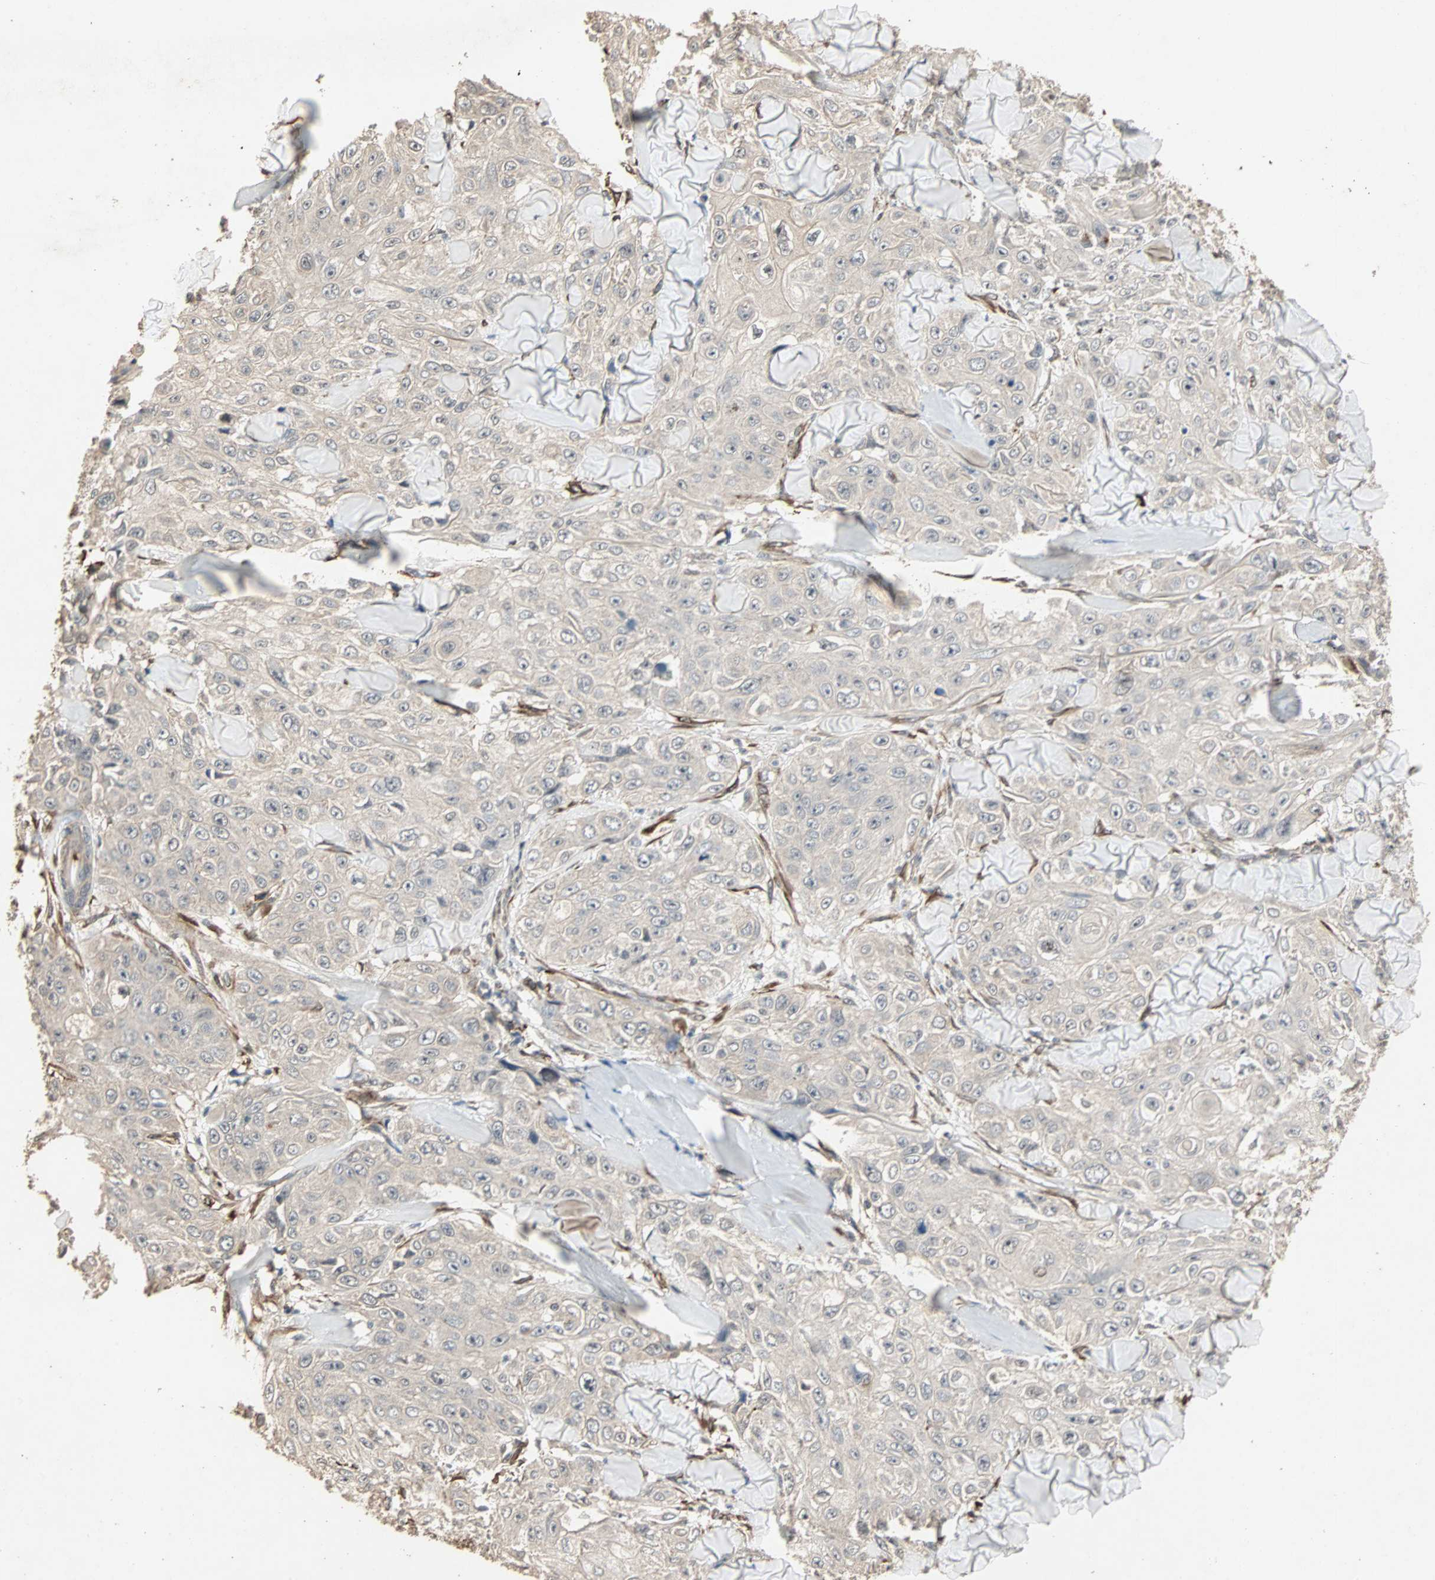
{"staining": {"intensity": "negative", "quantity": "none", "location": "none"}, "tissue": "skin cancer", "cell_type": "Tumor cells", "image_type": "cancer", "snomed": [{"axis": "morphology", "description": "Squamous cell carcinoma, NOS"}, {"axis": "topography", "description": "Skin"}], "caption": "DAB immunohistochemical staining of skin cancer (squamous cell carcinoma) demonstrates no significant positivity in tumor cells. (DAB (3,3'-diaminobenzidine) immunohistochemistry (IHC) visualized using brightfield microscopy, high magnification).", "gene": "TRPV4", "patient": {"sex": "male", "age": 86}}